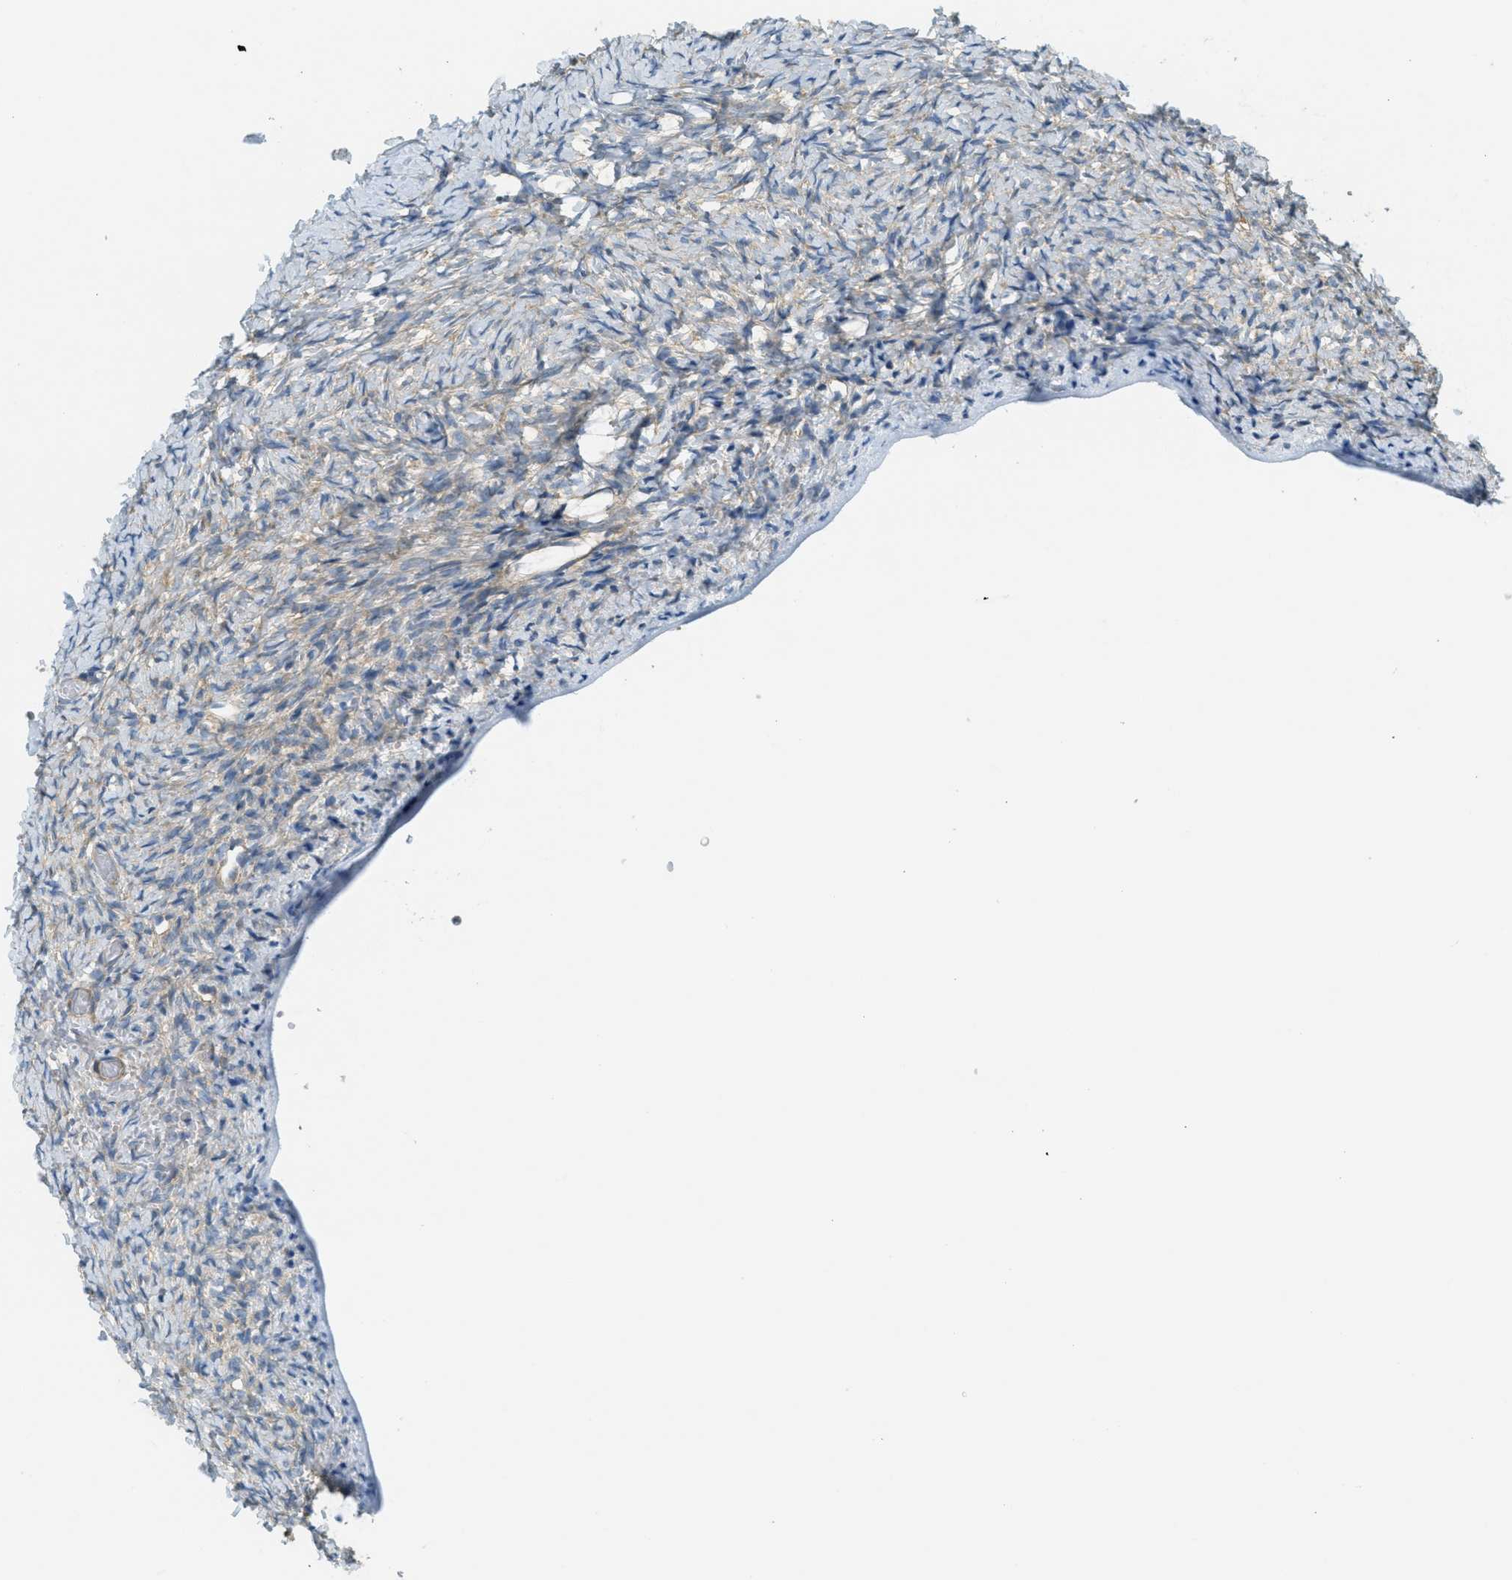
{"staining": {"intensity": "weak", "quantity": "25%-75%", "location": "cytoplasmic/membranous"}, "tissue": "ovary", "cell_type": "Ovarian stroma cells", "image_type": "normal", "snomed": [{"axis": "morphology", "description": "Normal tissue, NOS"}, {"axis": "topography", "description": "Ovary"}], "caption": "Immunohistochemistry staining of benign ovary, which reveals low levels of weak cytoplasmic/membranous staining in about 25%-75% of ovarian stroma cells indicating weak cytoplasmic/membranous protein expression. The staining was performed using DAB (brown) for protein detection and nuclei were counterstained in hematoxylin (blue).", "gene": "ABCF1", "patient": {"sex": "female", "age": 27}}